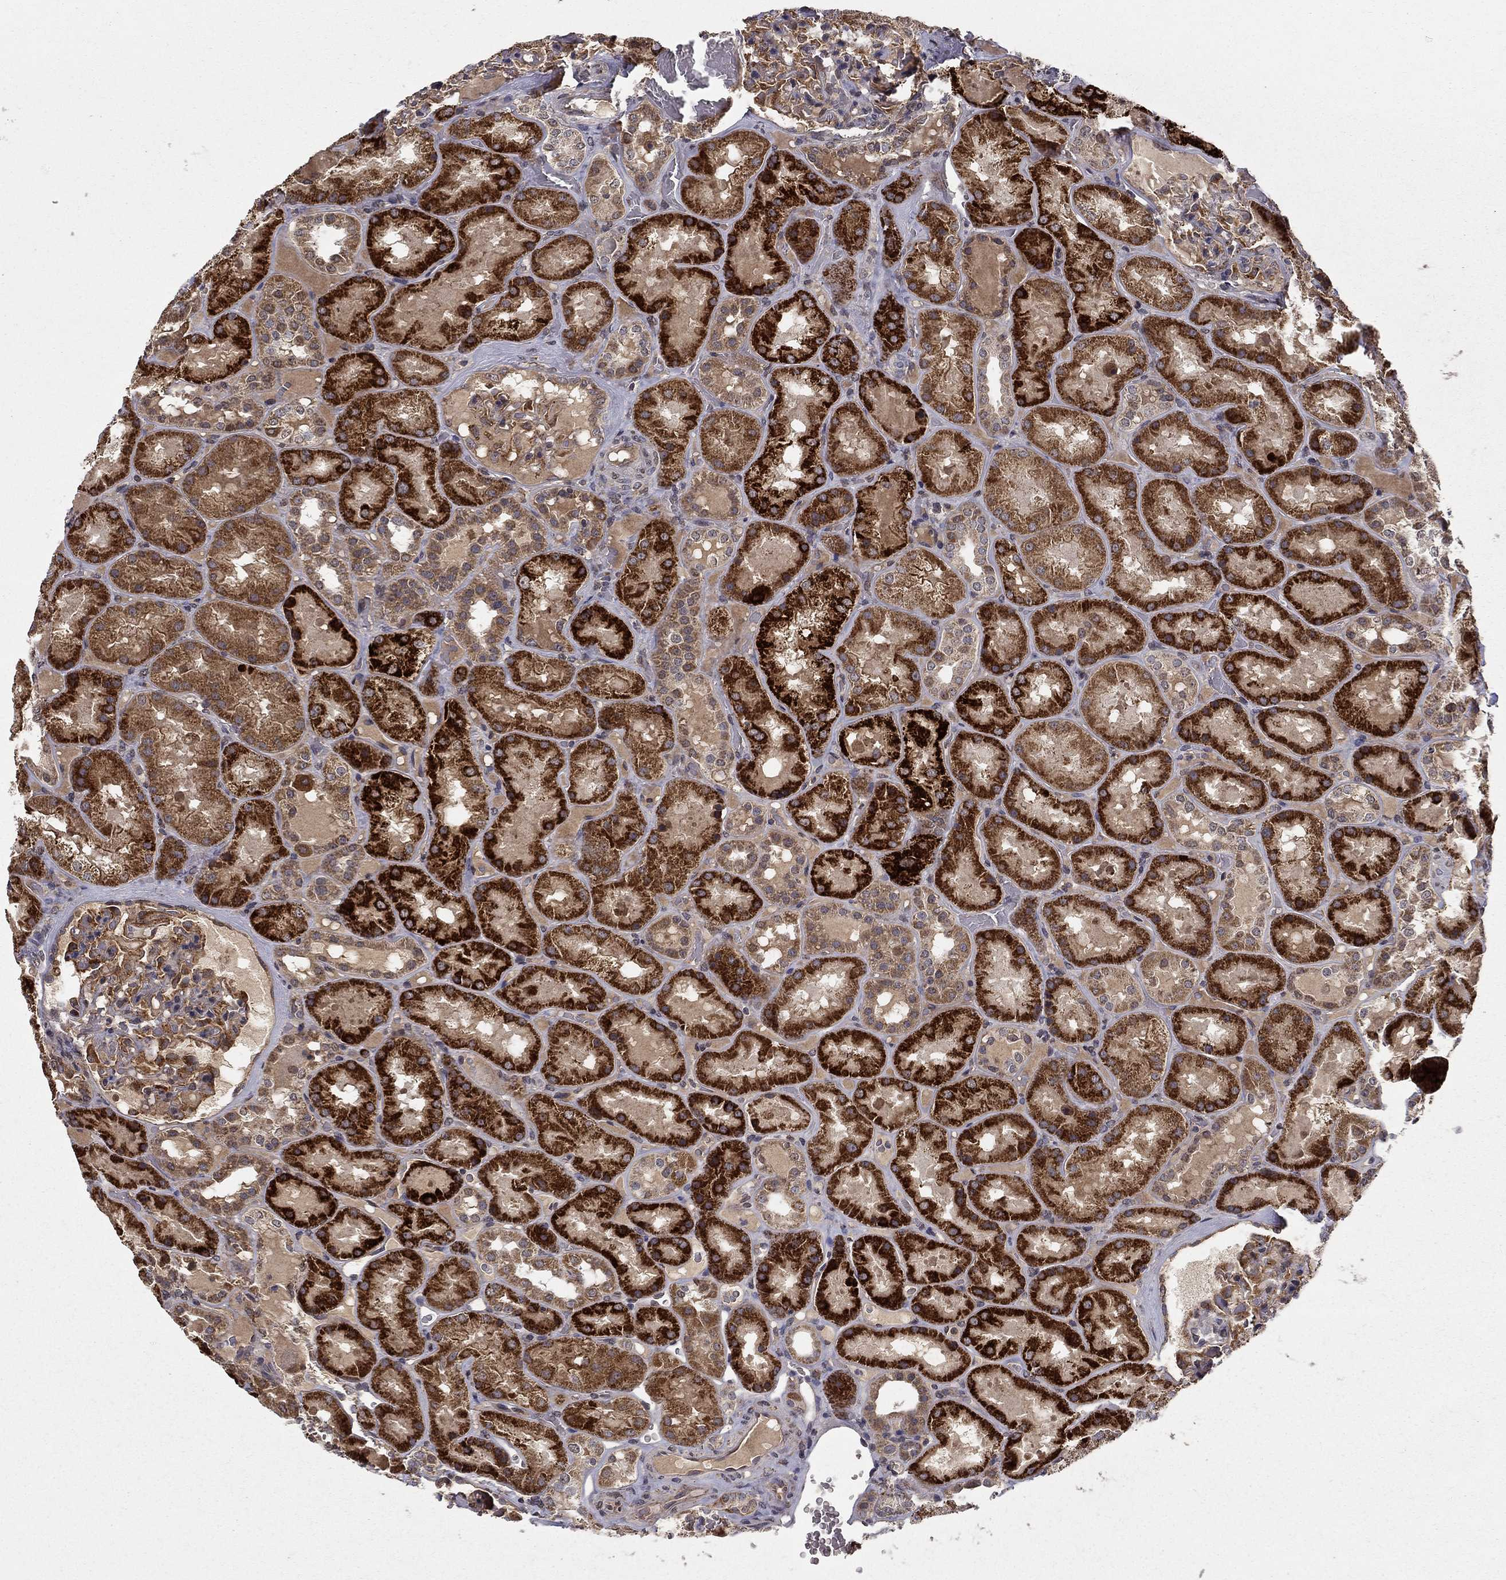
{"staining": {"intensity": "moderate", "quantity": "25%-75%", "location": "cytoplasmic/membranous"}, "tissue": "kidney", "cell_type": "Cells in glomeruli", "image_type": "normal", "snomed": [{"axis": "morphology", "description": "Normal tissue, NOS"}, {"axis": "topography", "description": "Kidney"}], "caption": "An immunohistochemistry (IHC) histopathology image of unremarkable tissue is shown. Protein staining in brown highlights moderate cytoplasmic/membranous positivity in kidney within cells in glomeruli.", "gene": "SLC2A13", "patient": {"sex": "male", "age": 73}}